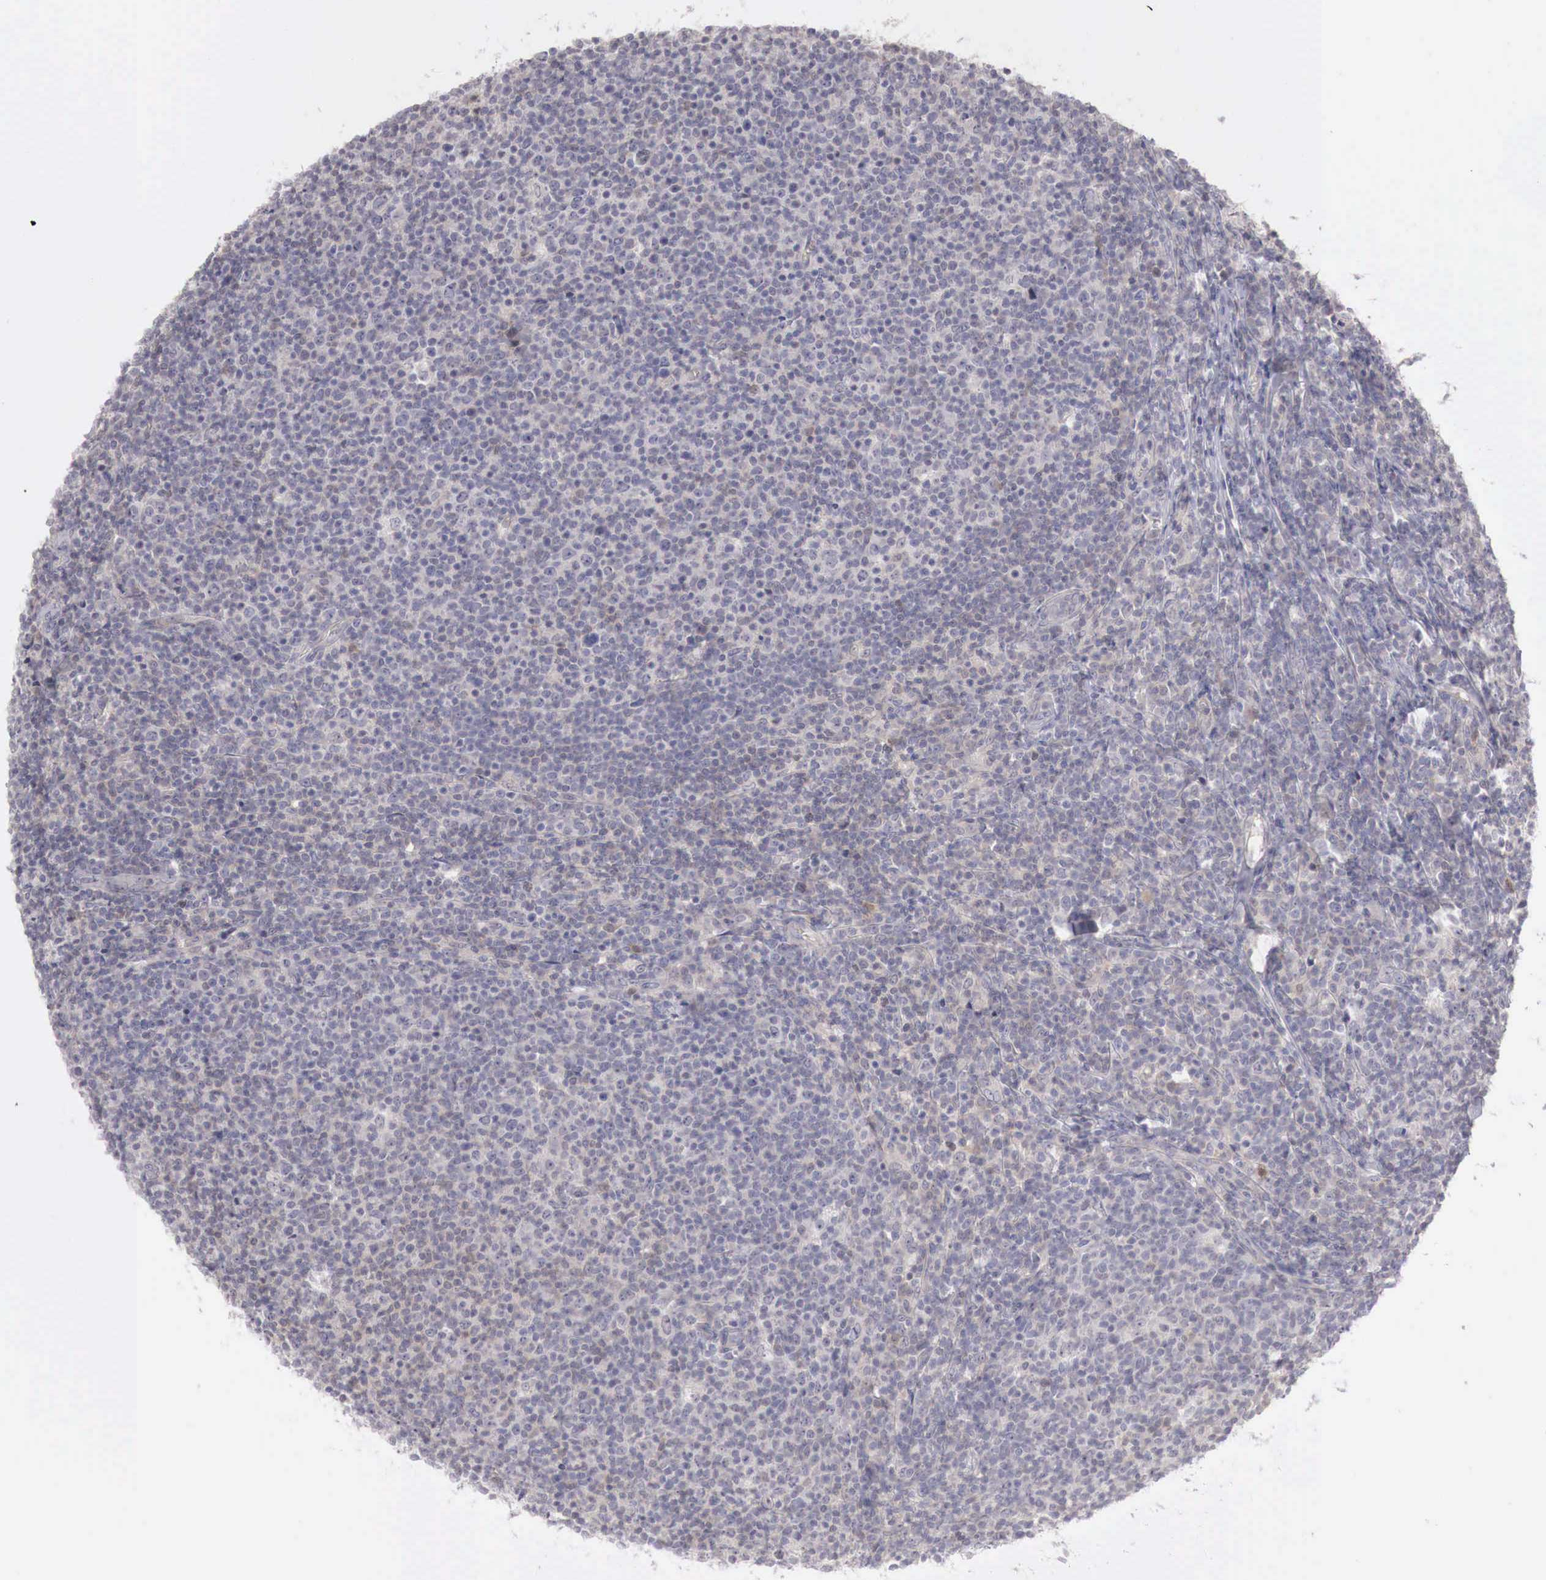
{"staining": {"intensity": "negative", "quantity": "none", "location": "none"}, "tissue": "lymphoma", "cell_type": "Tumor cells", "image_type": "cancer", "snomed": [{"axis": "morphology", "description": "Malignant lymphoma, non-Hodgkin's type, Low grade"}, {"axis": "topography", "description": "Lymph node"}], "caption": "This is an immunohistochemistry image of lymphoma. There is no staining in tumor cells.", "gene": "GATA1", "patient": {"sex": "male", "age": 74}}